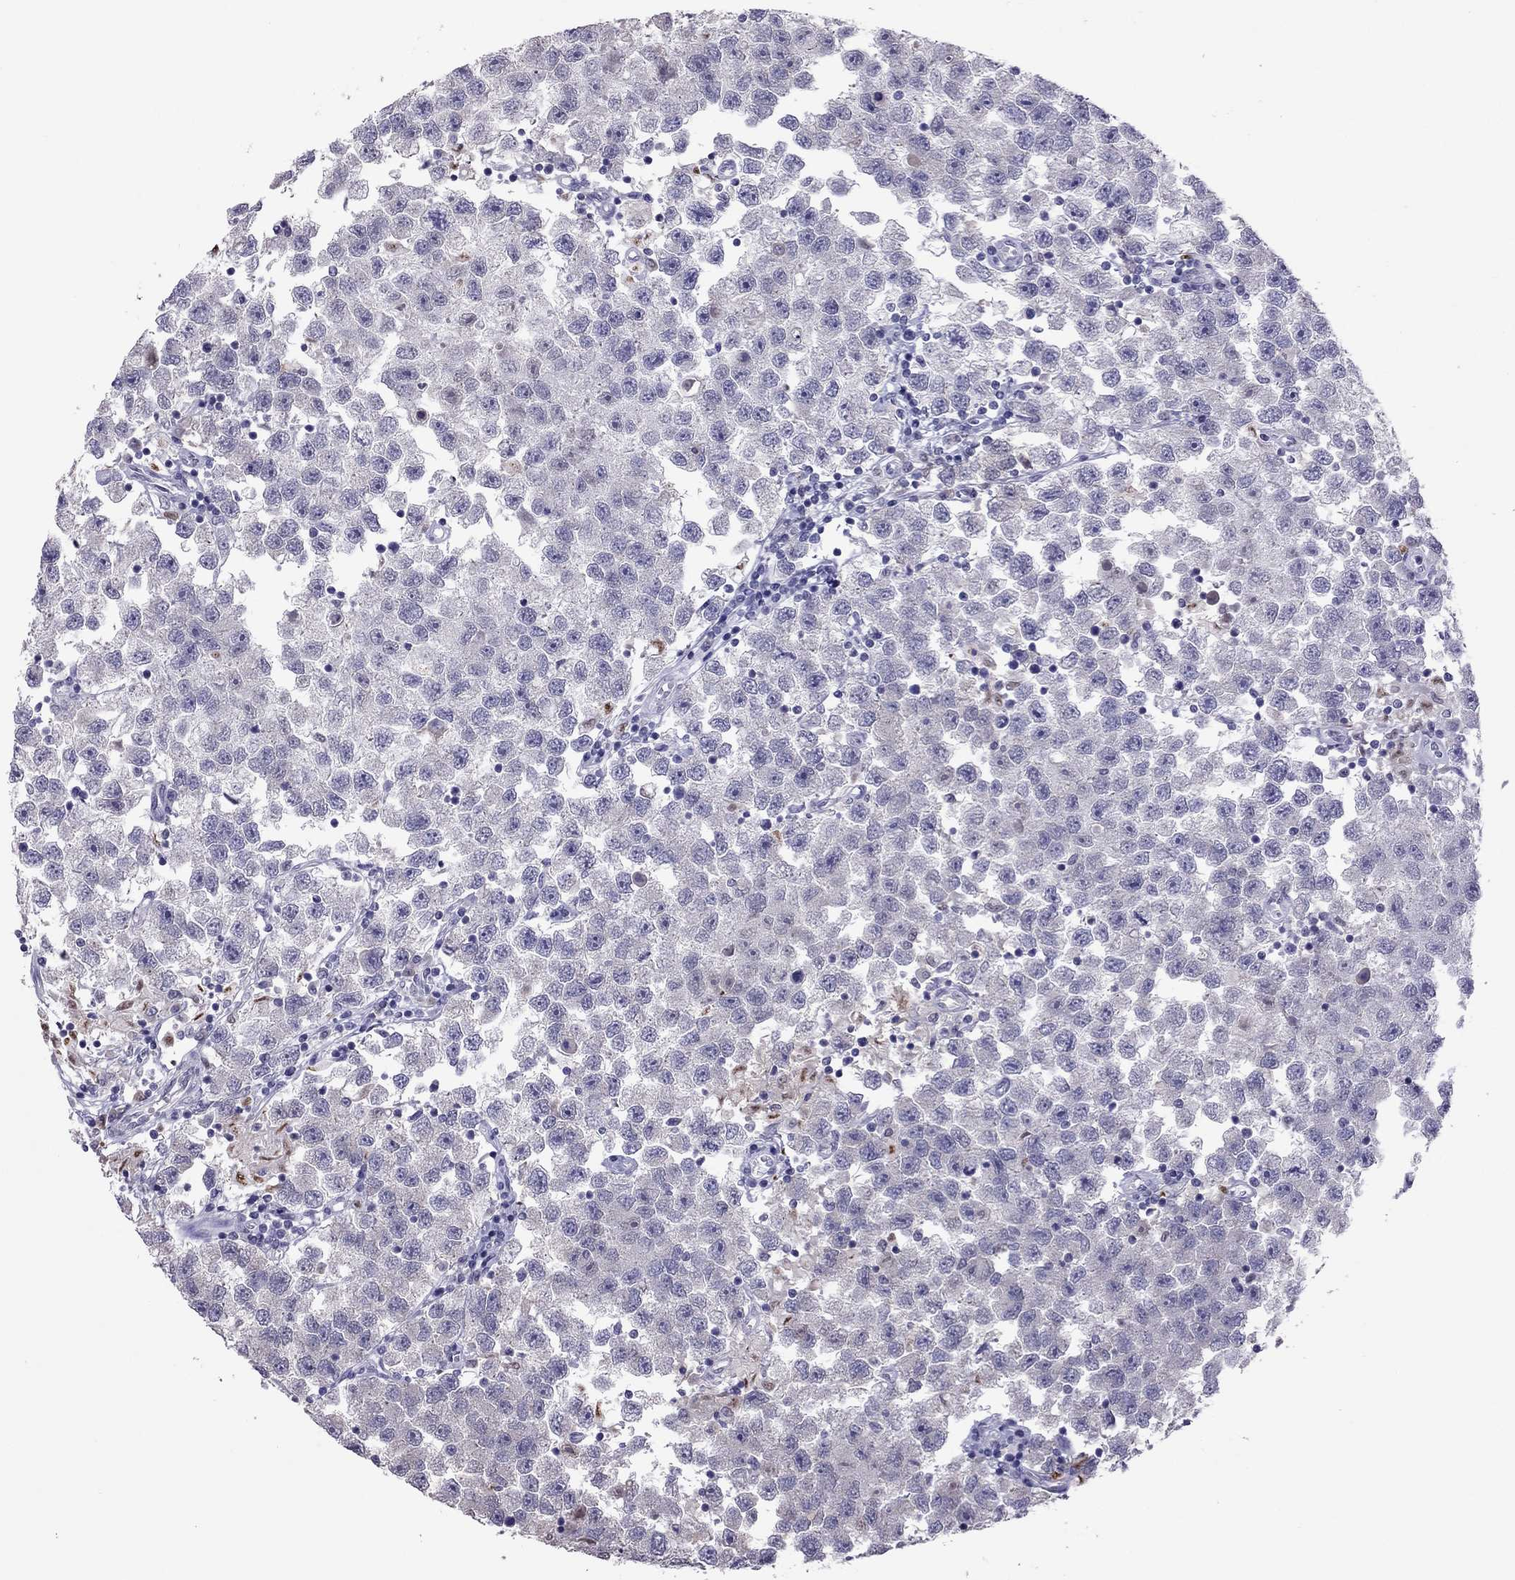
{"staining": {"intensity": "negative", "quantity": "none", "location": "none"}, "tissue": "testis cancer", "cell_type": "Tumor cells", "image_type": "cancer", "snomed": [{"axis": "morphology", "description": "Seminoma, NOS"}, {"axis": "topography", "description": "Testis"}], "caption": "Tumor cells are negative for protein expression in human seminoma (testis).", "gene": "SPINT3", "patient": {"sex": "male", "age": 26}}